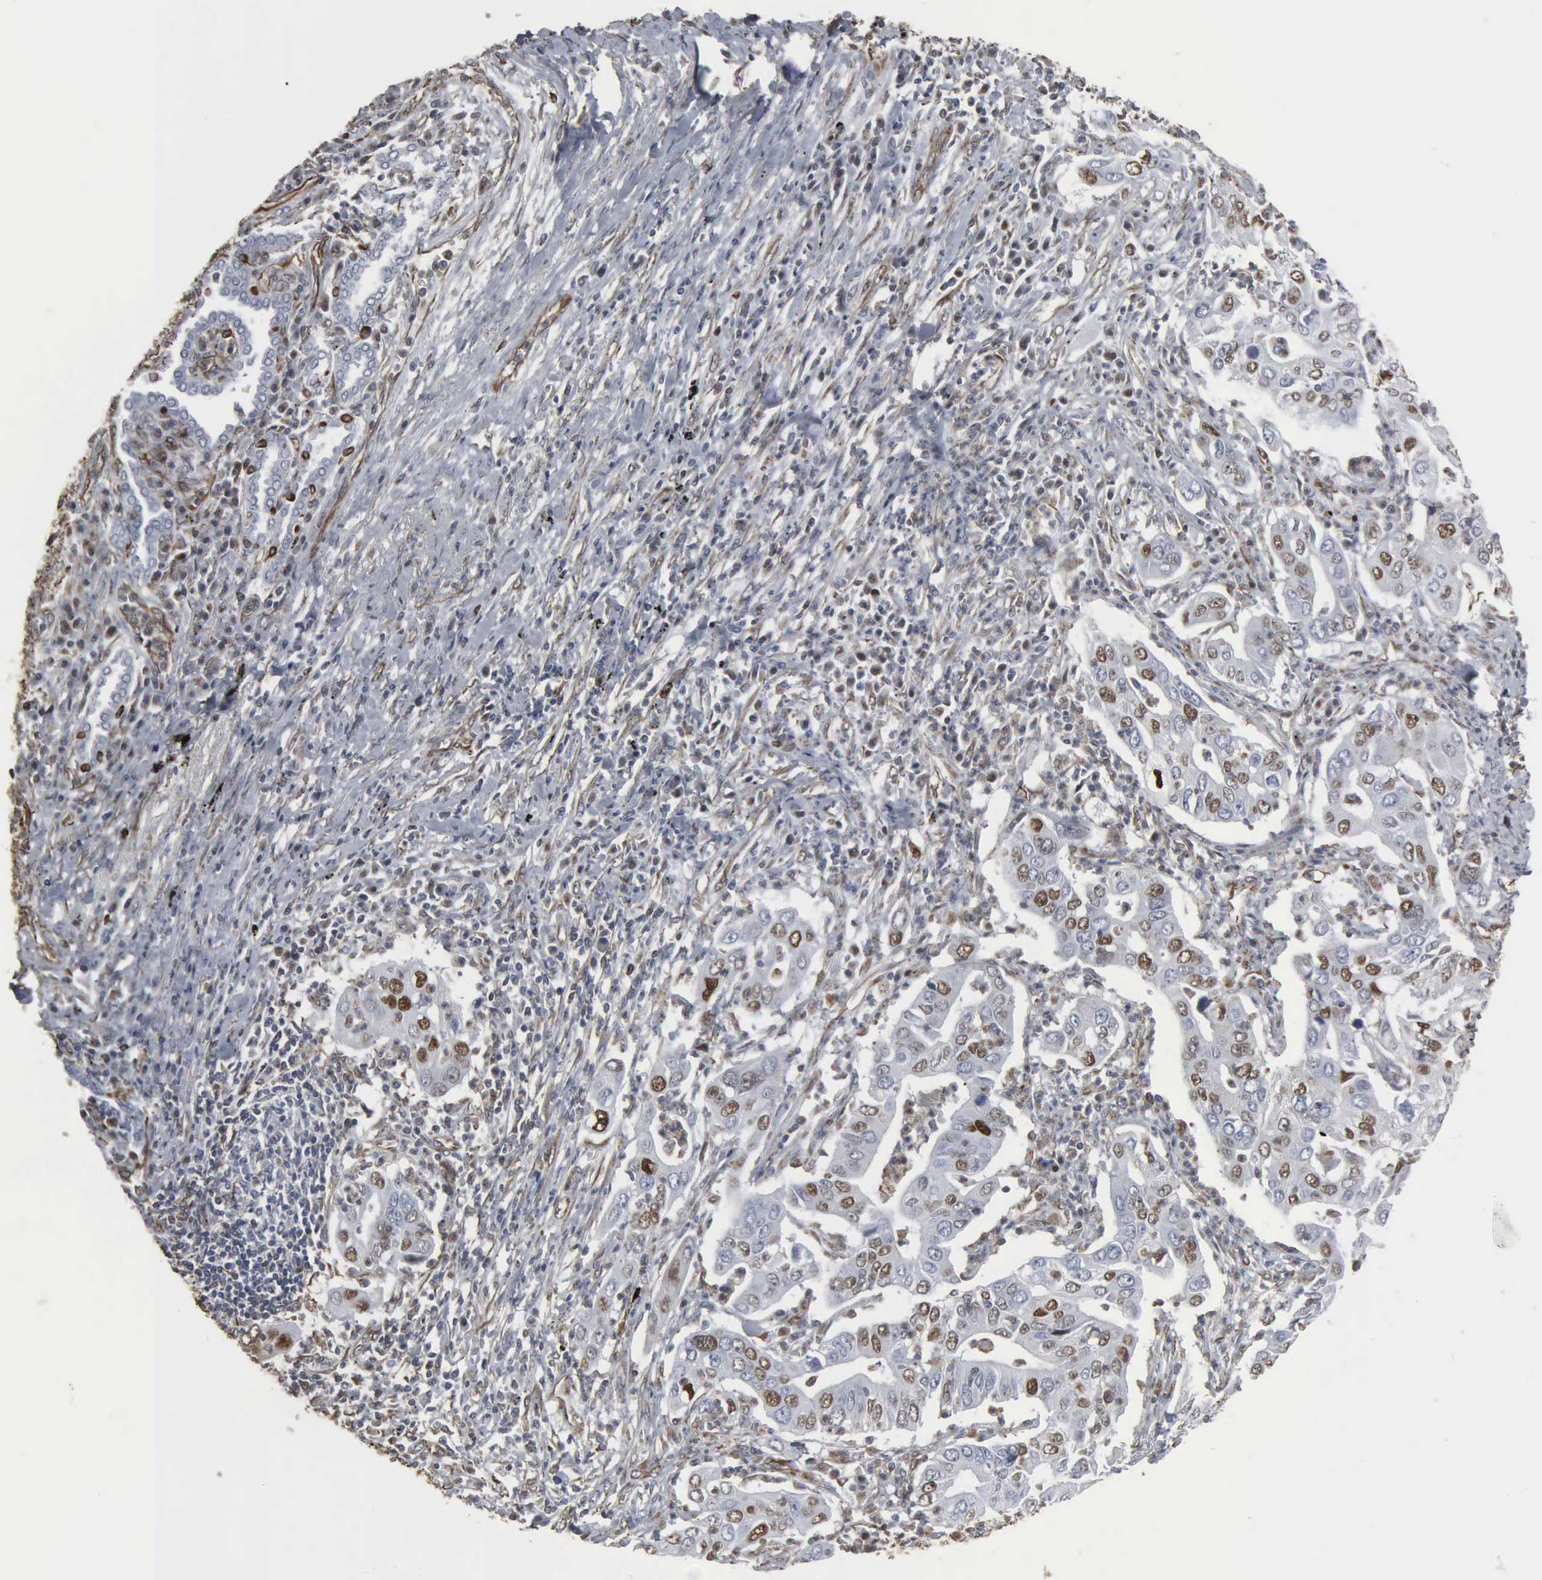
{"staining": {"intensity": "weak", "quantity": "<25%", "location": "nuclear"}, "tissue": "lung cancer", "cell_type": "Tumor cells", "image_type": "cancer", "snomed": [{"axis": "morphology", "description": "Adenocarcinoma, NOS"}, {"axis": "topography", "description": "Lung"}], "caption": "A micrograph of lung cancer stained for a protein exhibits no brown staining in tumor cells.", "gene": "CCNE1", "patient": {"sex": "male", "age": 48}}